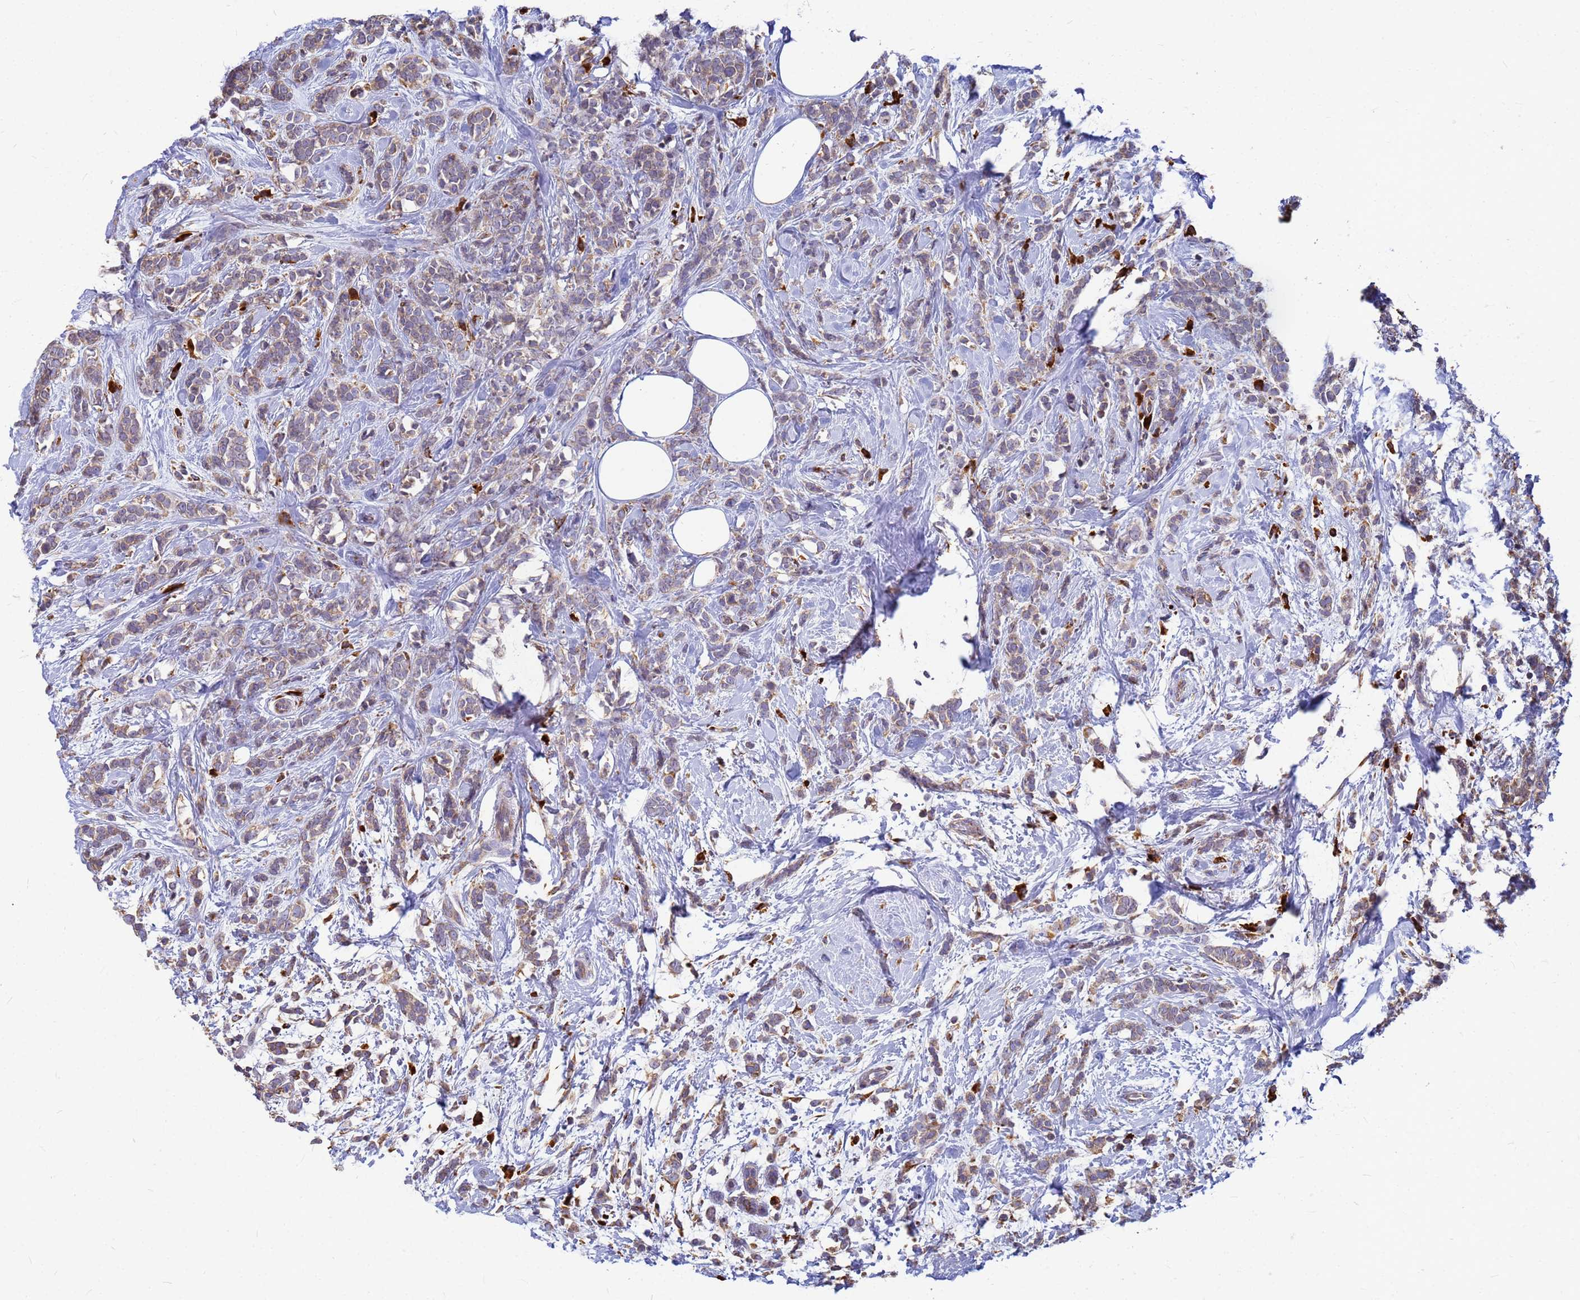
{"staining": {"intensity": "weak", "quantity": ">75%", "location": "cytoplasmic/membranous"}, "tissue": "breast cancer", "cell_type": "Tumor cells", "image_type": "cancer", "snomed": [{"axis": "morphology", "description": "Lobular carcinoma"}, {"axis": "topography", "description": "Breast"}], "caption": "This photomicrograph exhibits immunohistochemistry (IHC) staining of breast cancer, with low weak cytoplasmic/membranous positivity in approximately >75% of tumor cells.", "gene": "SSR4", "patient": {"sex": "female", "age": 58}}